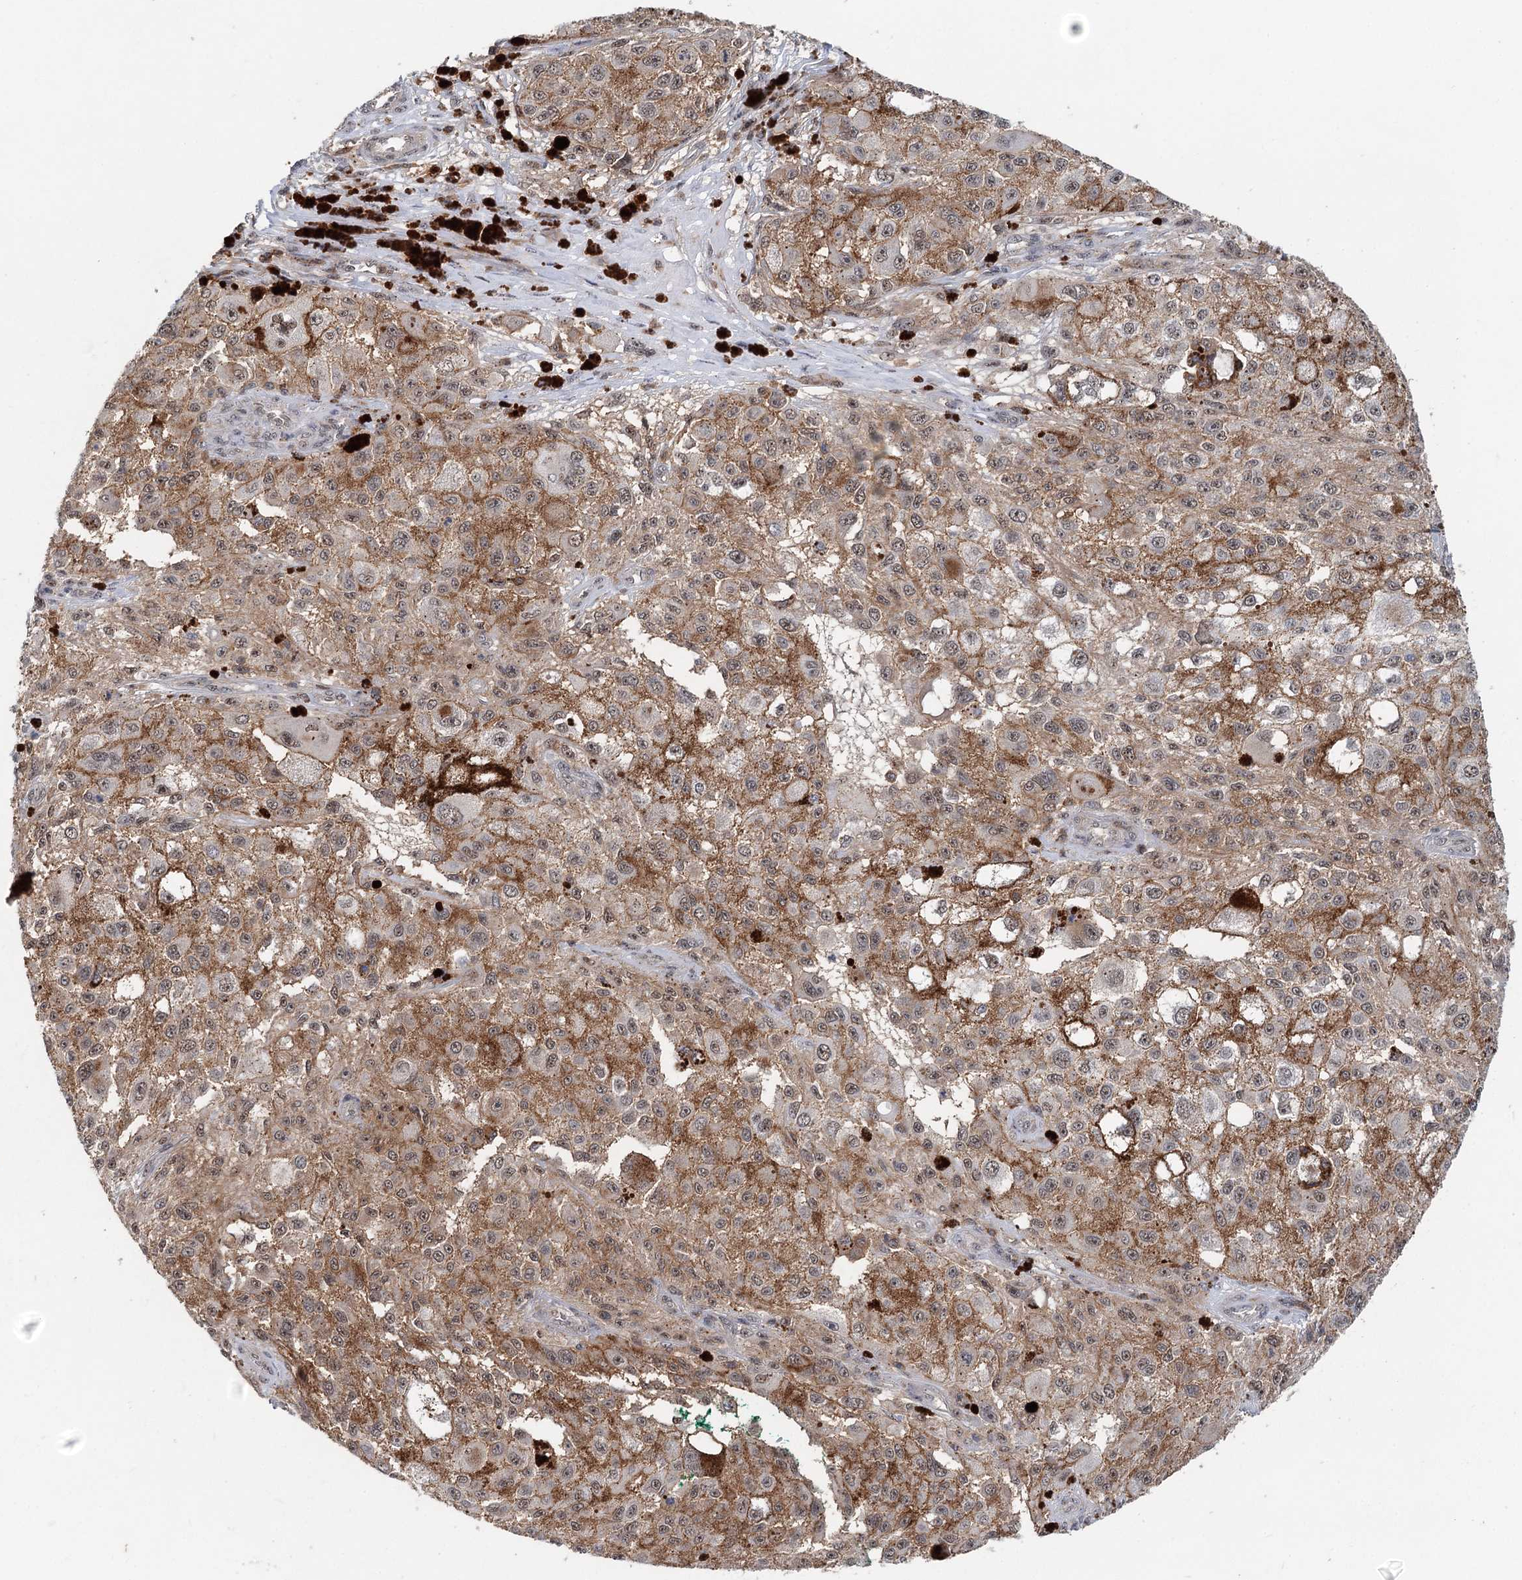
{"staining": {"intensity": "moderate", "quantity": "25%-75%", "location": "cytoplasmic/membranous,nuclear"}, "tissue": "melanoma", "cell_type": "Tumor cells", "image_type": "cancer", "snomed": [{"axis": "morphology", "description": "Necrosis, NOS"}, {"axis": "morphology", "description": "Malignant melanoma, NOS"}, {"axis": "topography", "description": "Skin"}], "caption": "Immunohistochemistry (IHC) micrograph of human melanoma stained for a protein (brown), which reveals medium levels of moderate cytoplasmic/membranous and nuclear staining in approximately 25%-75% of tumor cells.", "gene": "CDC42SE2", "patient": {"sex": "female", "age": 87}}